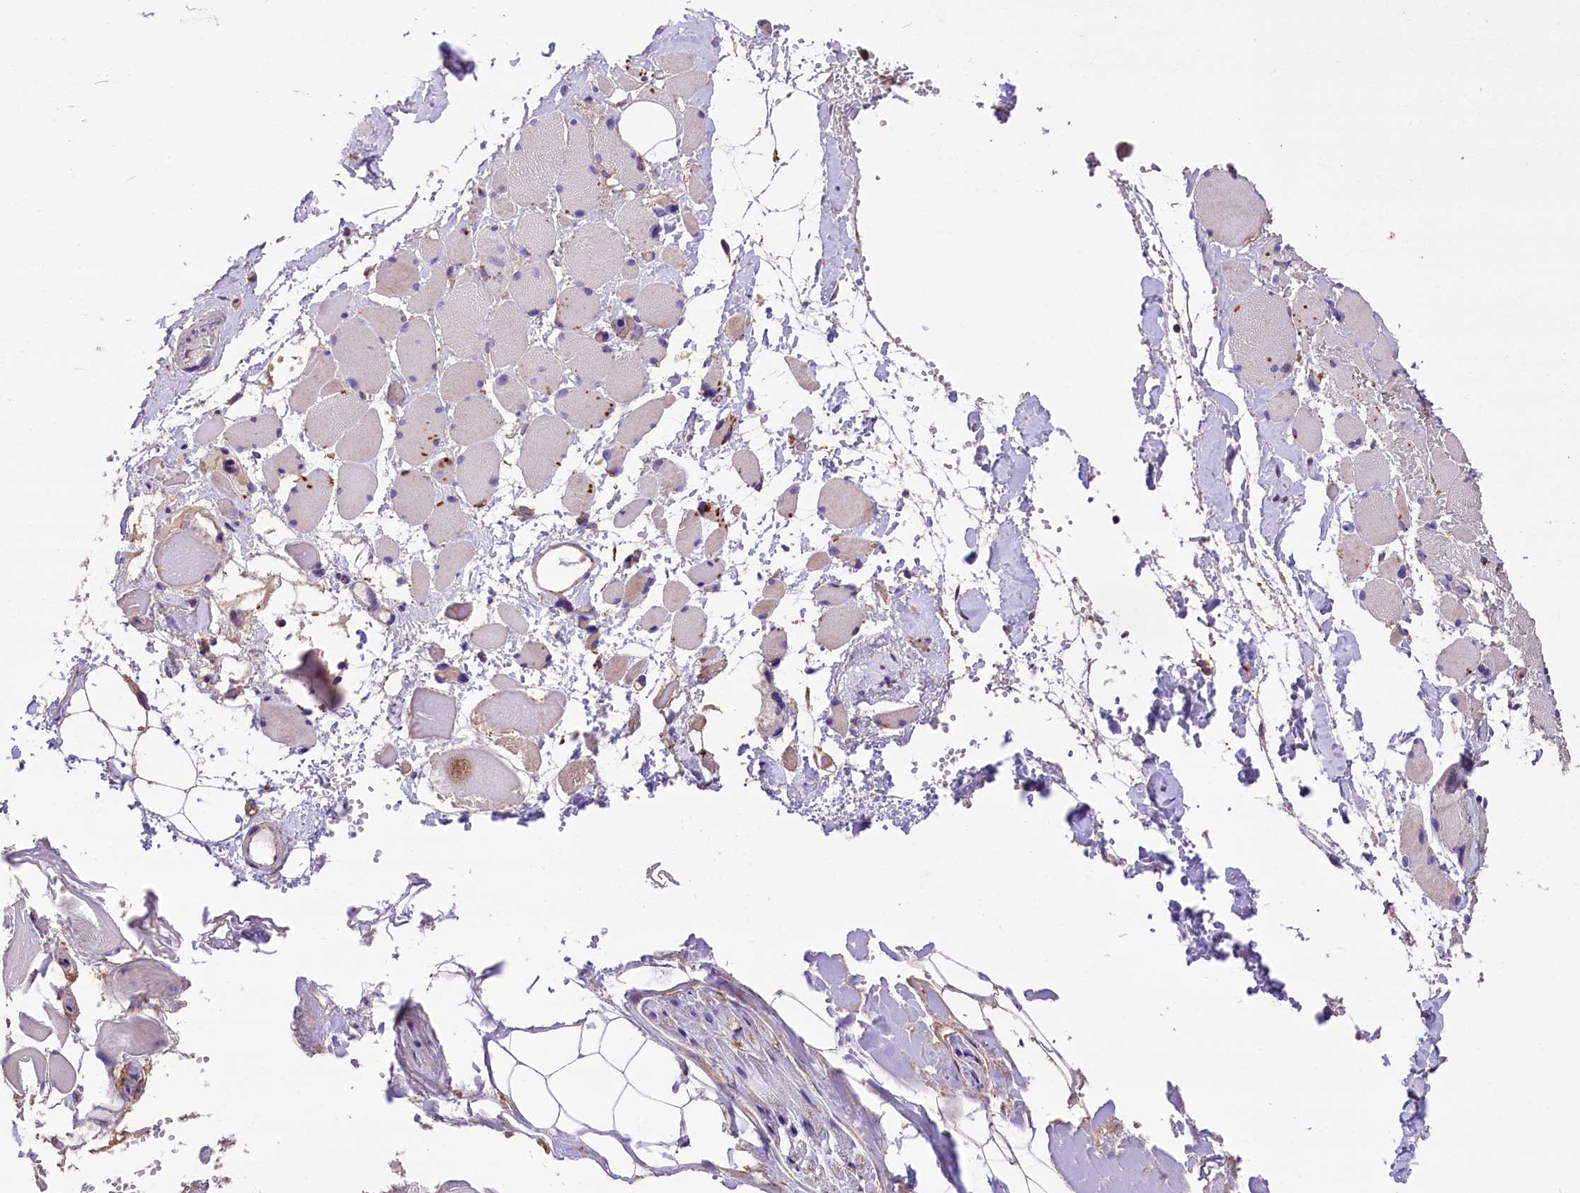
{"staining": {"intensity": "negative", "quantity": "none", "location": "none"}, "tissue": "skeletal muscle", "cell_type": "Myocytes", "image_type": "normal", "snomed": [{"axis": "morphology", "description": "Normal tissue, NOS"}, {"axis": "morphology", "description": "Basal cell carcinoma"}, {"axis": "topography", "description": "Skeletal muscle"}], "caption": "A histopathology image of skeletal muscle stained for a protein exhibits no brown staining in myocytes.", "gene": "ERMARD", "patient": {"sex": "female", "age": 64}}